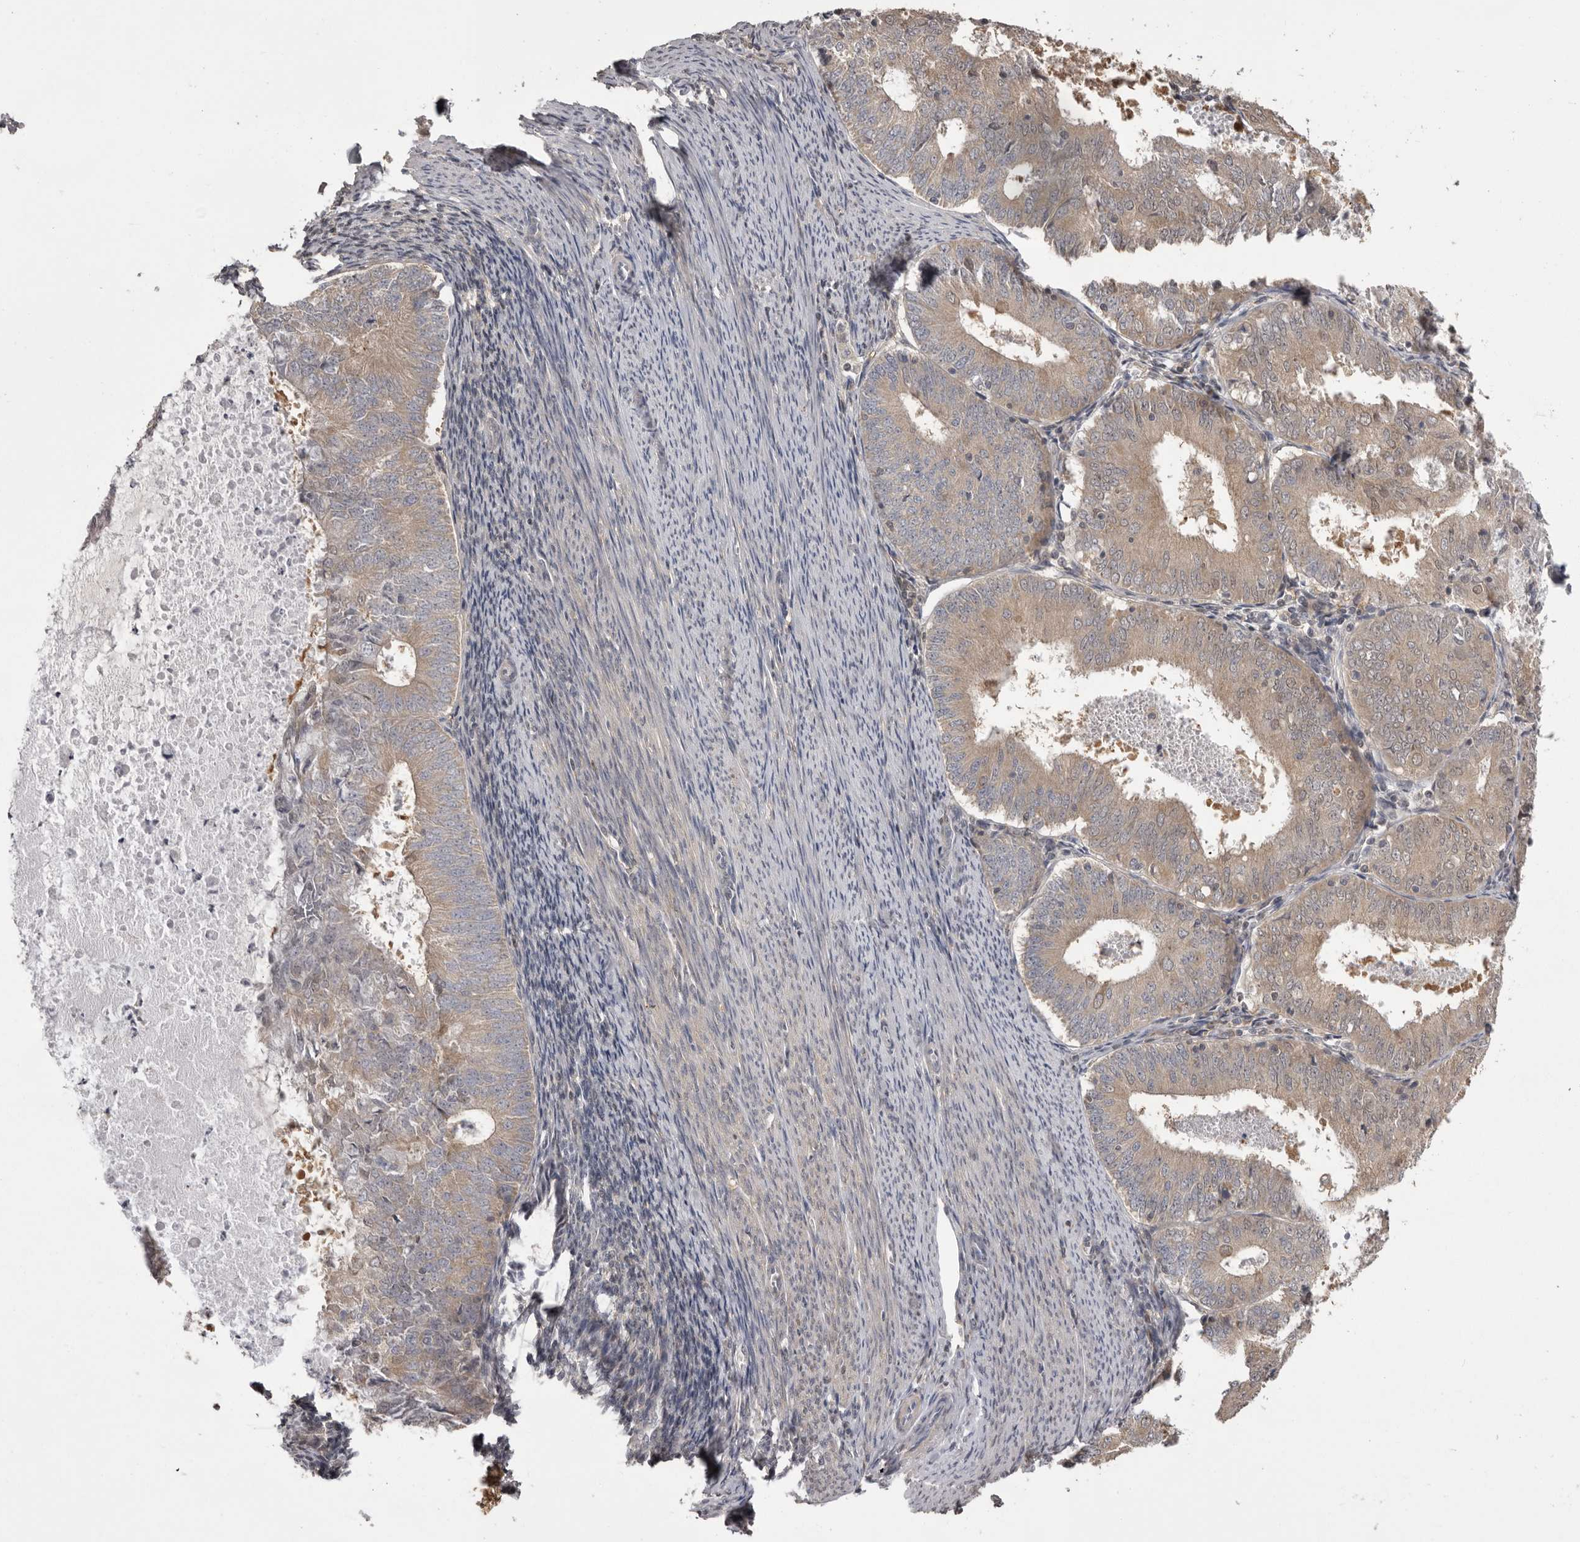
{"staining": {"intensity": "weak", "quantity": ">75%", "location": "cytoplasmic/membranous"}, "tissue": "endometrial cancer", "cell_type": "Tumor cells", "image_type": "cancer", "snomed": [{"axis": "morphology", "description": "Adenocarcinoma, NOS"}, {"axis": "topography", "description": "Endometrium"}], "caption": "Endometrial adenocarcinoma tissue demonstrates weak cytoplasmic/membranous positivity in about >75% of tumor cells, visualized by immunohistochemistry. (DAB IHC with brightfield microscopy, high magnification).", "gene": "MDH1", "patient": {"sex": "female", "age": 57}}